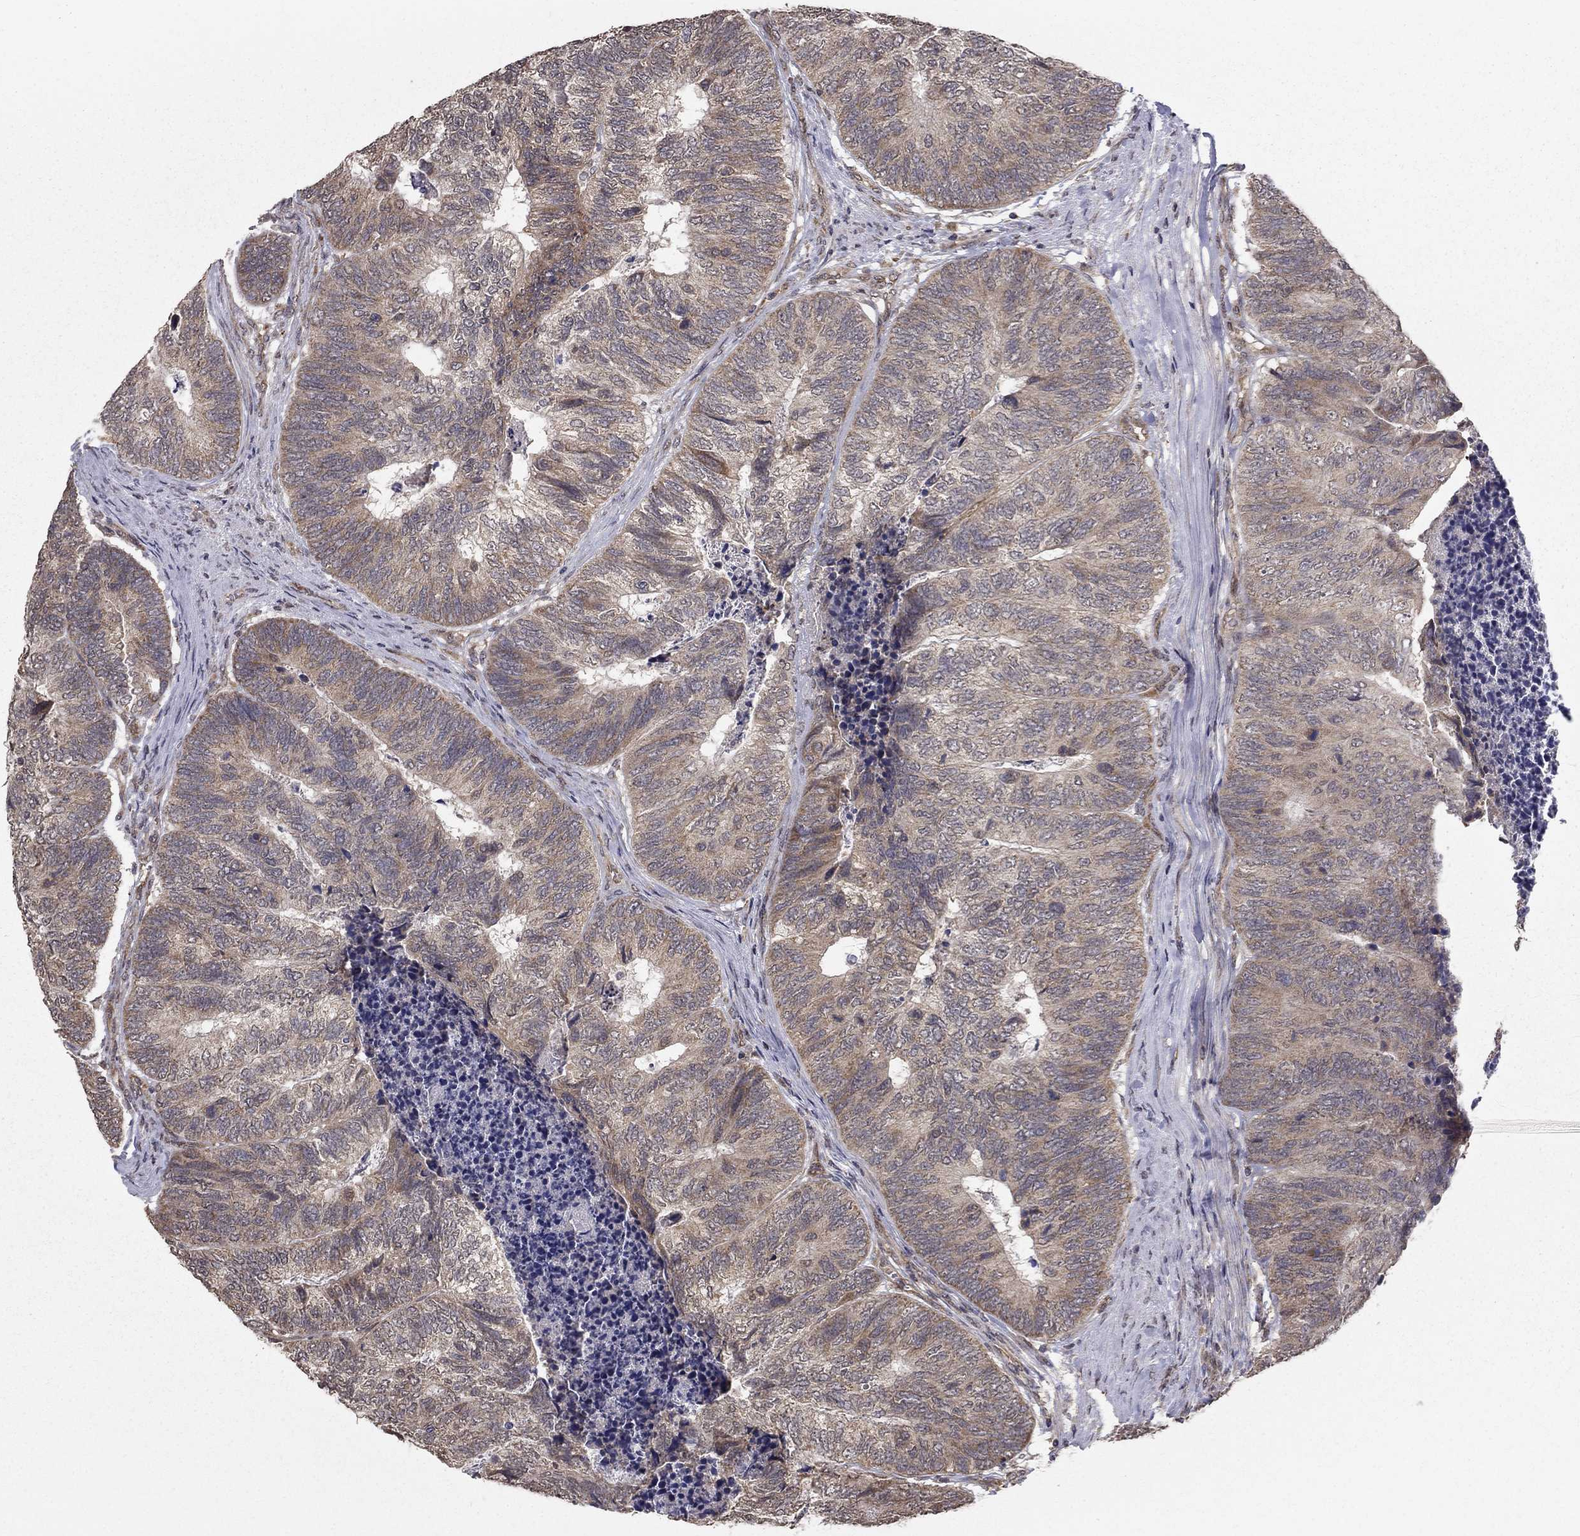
{"staining": {"intensity": "weak", "quantity": "25%-75%", "location": "cytoplasmic/membranous"}, "tissue": "colorectal cancer", "cell_type": "Tumor cells", "image_type": "cancer", "snomed": [{"axis": "morphology", "description": "Adenocarcinoma, NOS"}, {"axis": "topography", "description": "Colon"}], "caption": "The image reveals immunohistochemical staining of colorectal cancer (adenocarcinoma). There is weak cytoplasmic/membranous expression is identified in about 25%-75% of tumor cells. Using DAB (brown) and hematoxylin (blue) stains, captured at high magnification using brightfield microscopy.", "gene": "SLC2A13", "patient": {"sex": "female", "age": 67}}